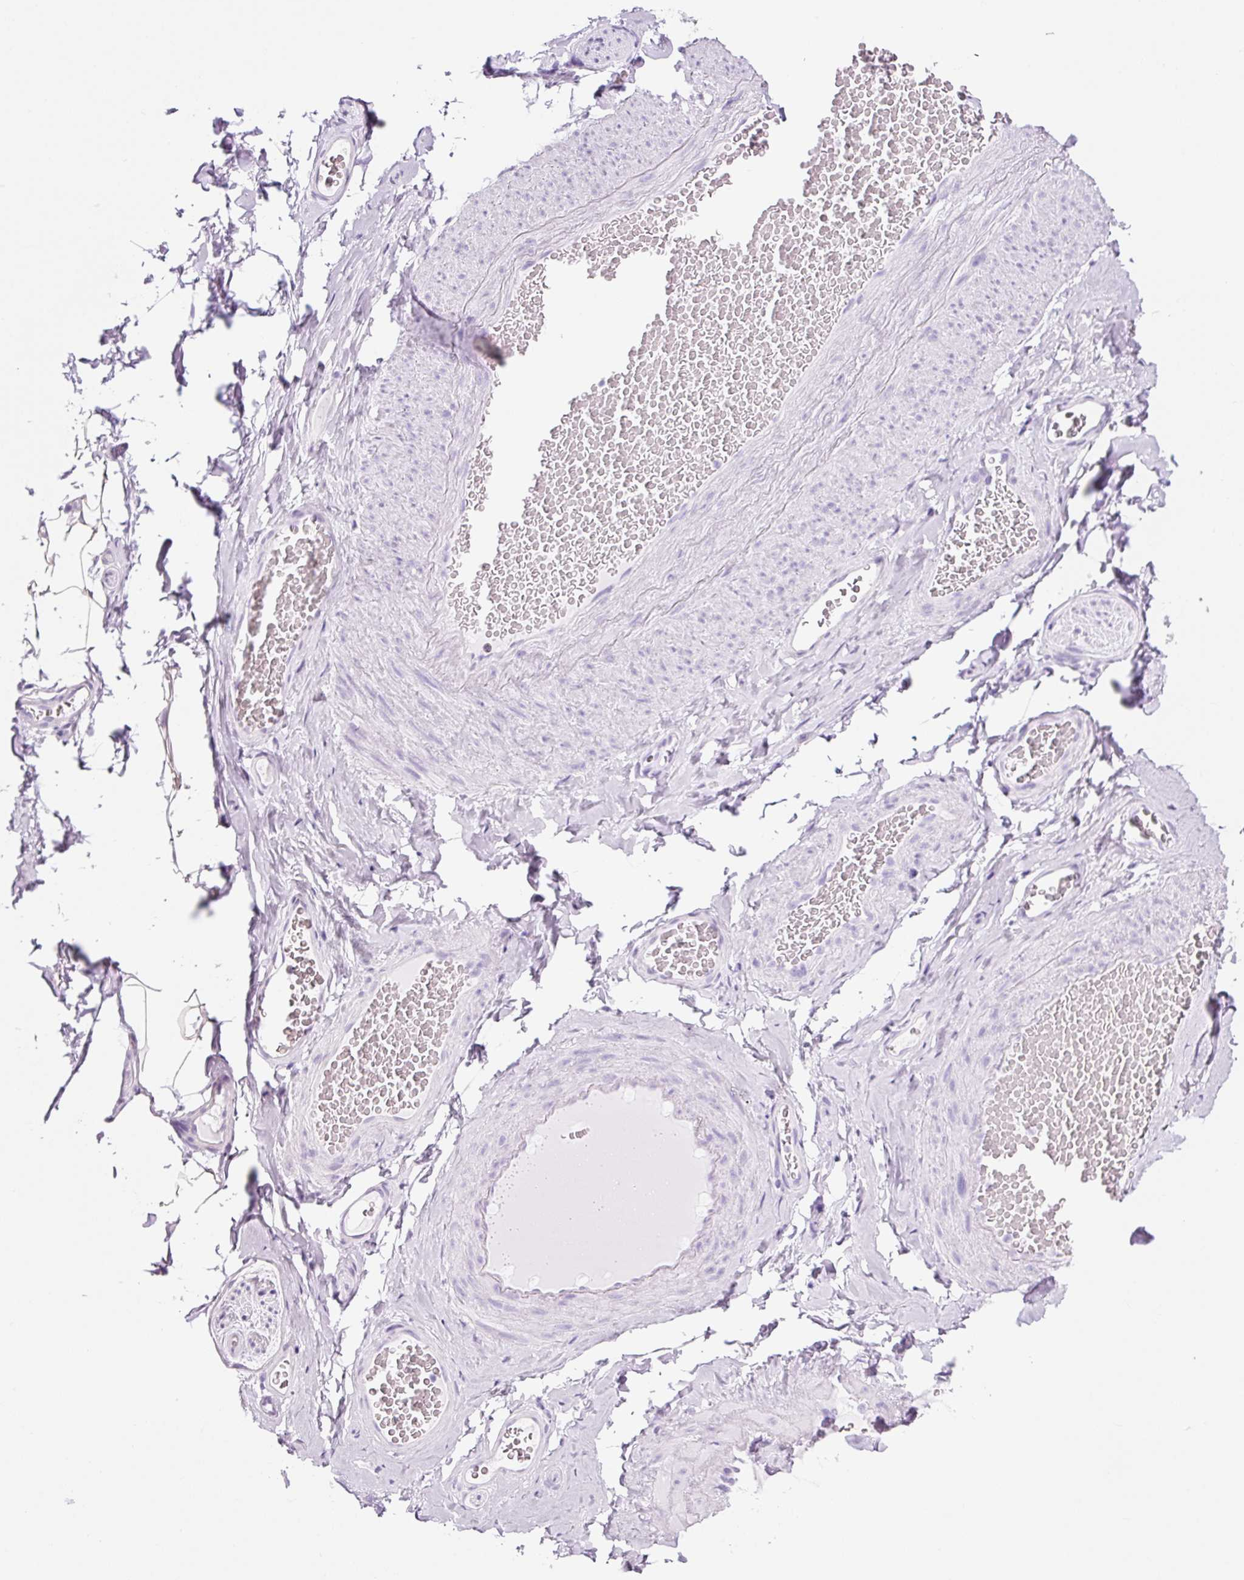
{"staining": {"intensity": "negative", "quantity": "none", "location": "none"}, "tissue": "adipose tissue", "cell_type": "Adipocytes", "image_type": "normal", "snomed": [{"axis": "morphology", "description": "Normal tissue, NOS"}, {"axis": "topography", "description": "Vascular tissue"}, {"axis": "topography", "description": "Peripheral nerve tissue"}], "caption": "Human adipose tissue stained for a protein using immunohistochemistry (IHC) reveals no positivity in adipocytes.", "gene": "ADSS1", "patient": {"sex": "male", "age": 41}}